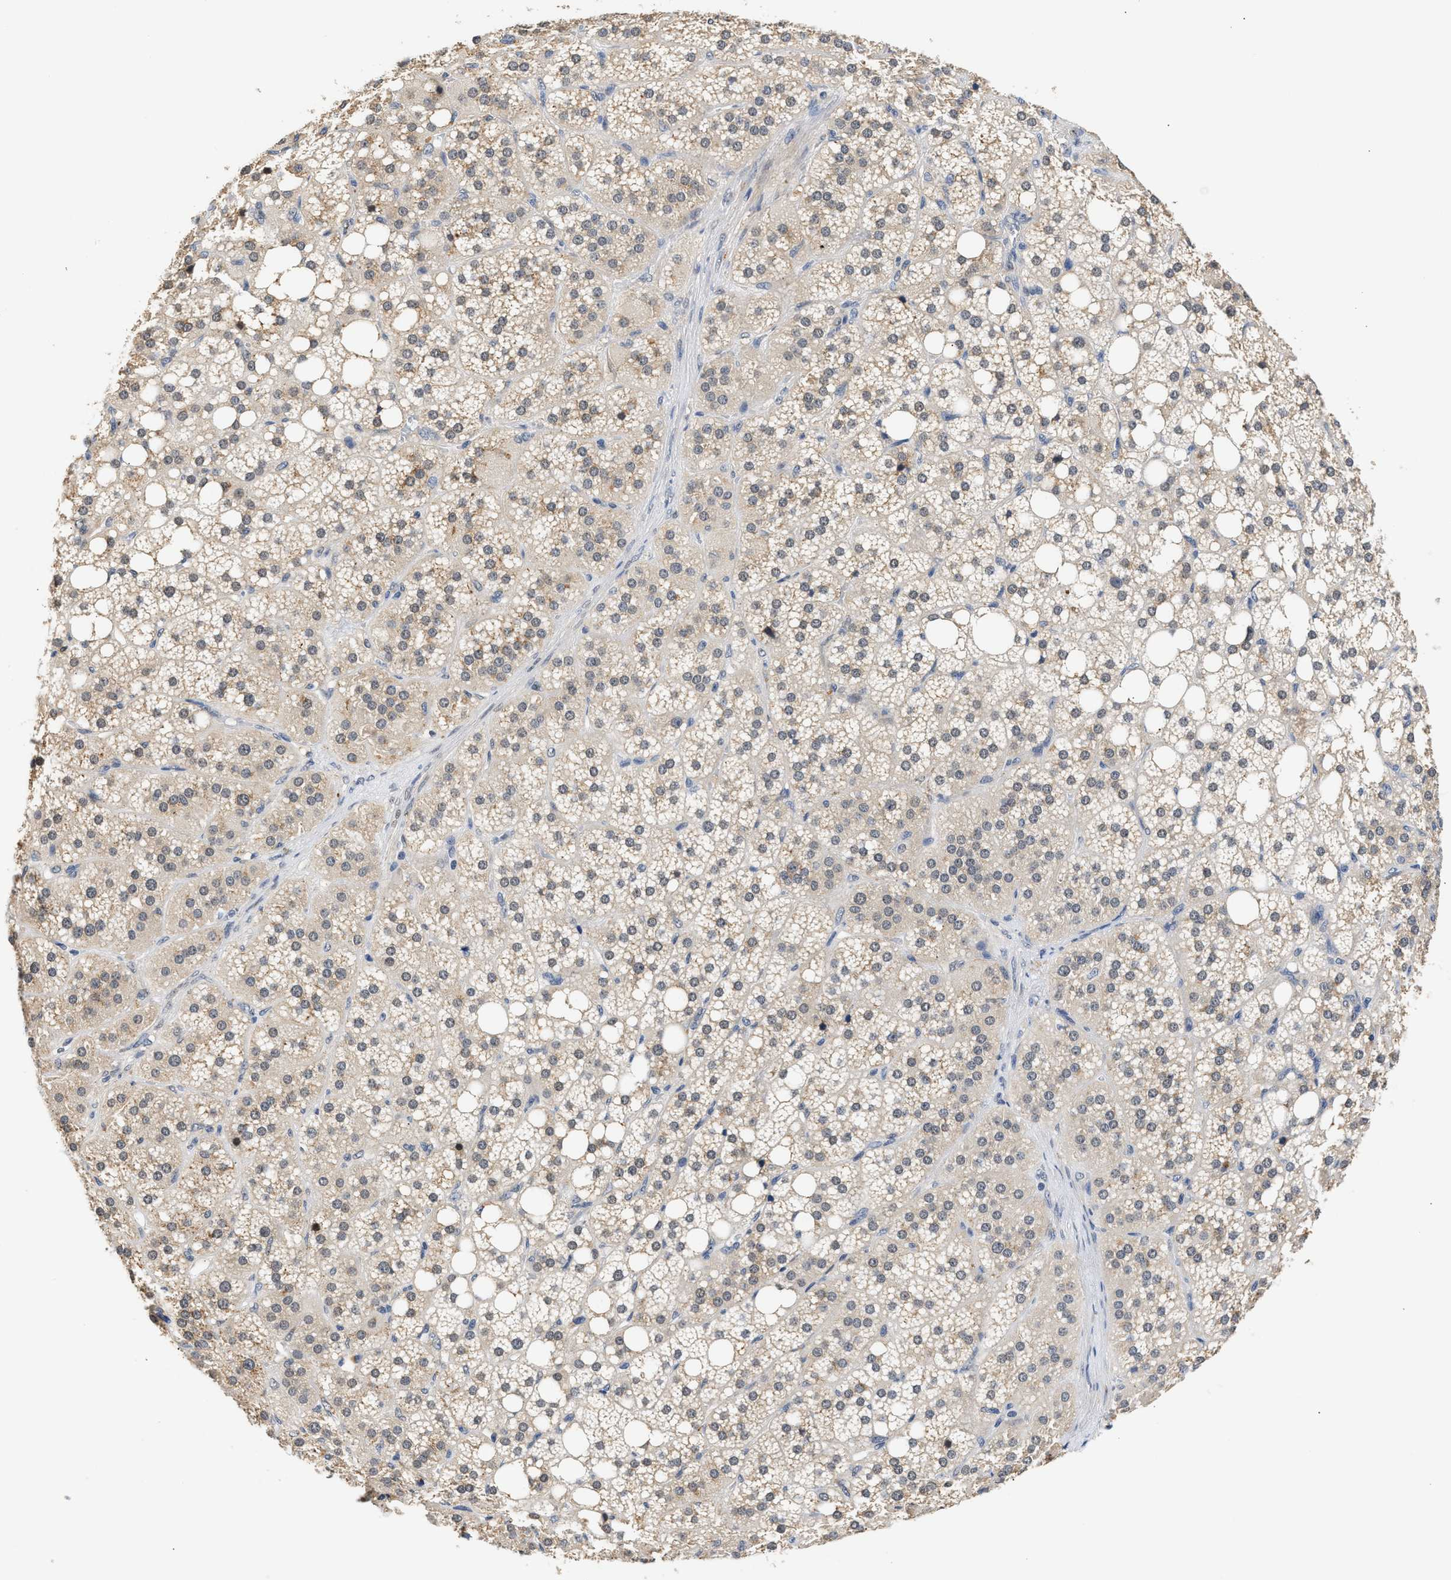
{"staining": {"intensity": "moderate", "quantity": "<25%", "location": "cytoplasmic/membranous,nuclear"}, "tissue": "adrenal gland", "cell_type": "Glandular cells", "image_type": "normal", "snomed": [{"axis": "morphology", "description": "Normal tissue, NOS"}, {"axis": "topography", "description": "Adrenal gland"}], "caption": "This micrograph exhibits immunohistochemistry (IHC) staining of normal adrenal gland, with low moderate cytoplasmic/membranous,nuclear staining in about <25% of glandular cells.", "gene": "PPM1L", "patient": {"sex": "female", "age": 59}}